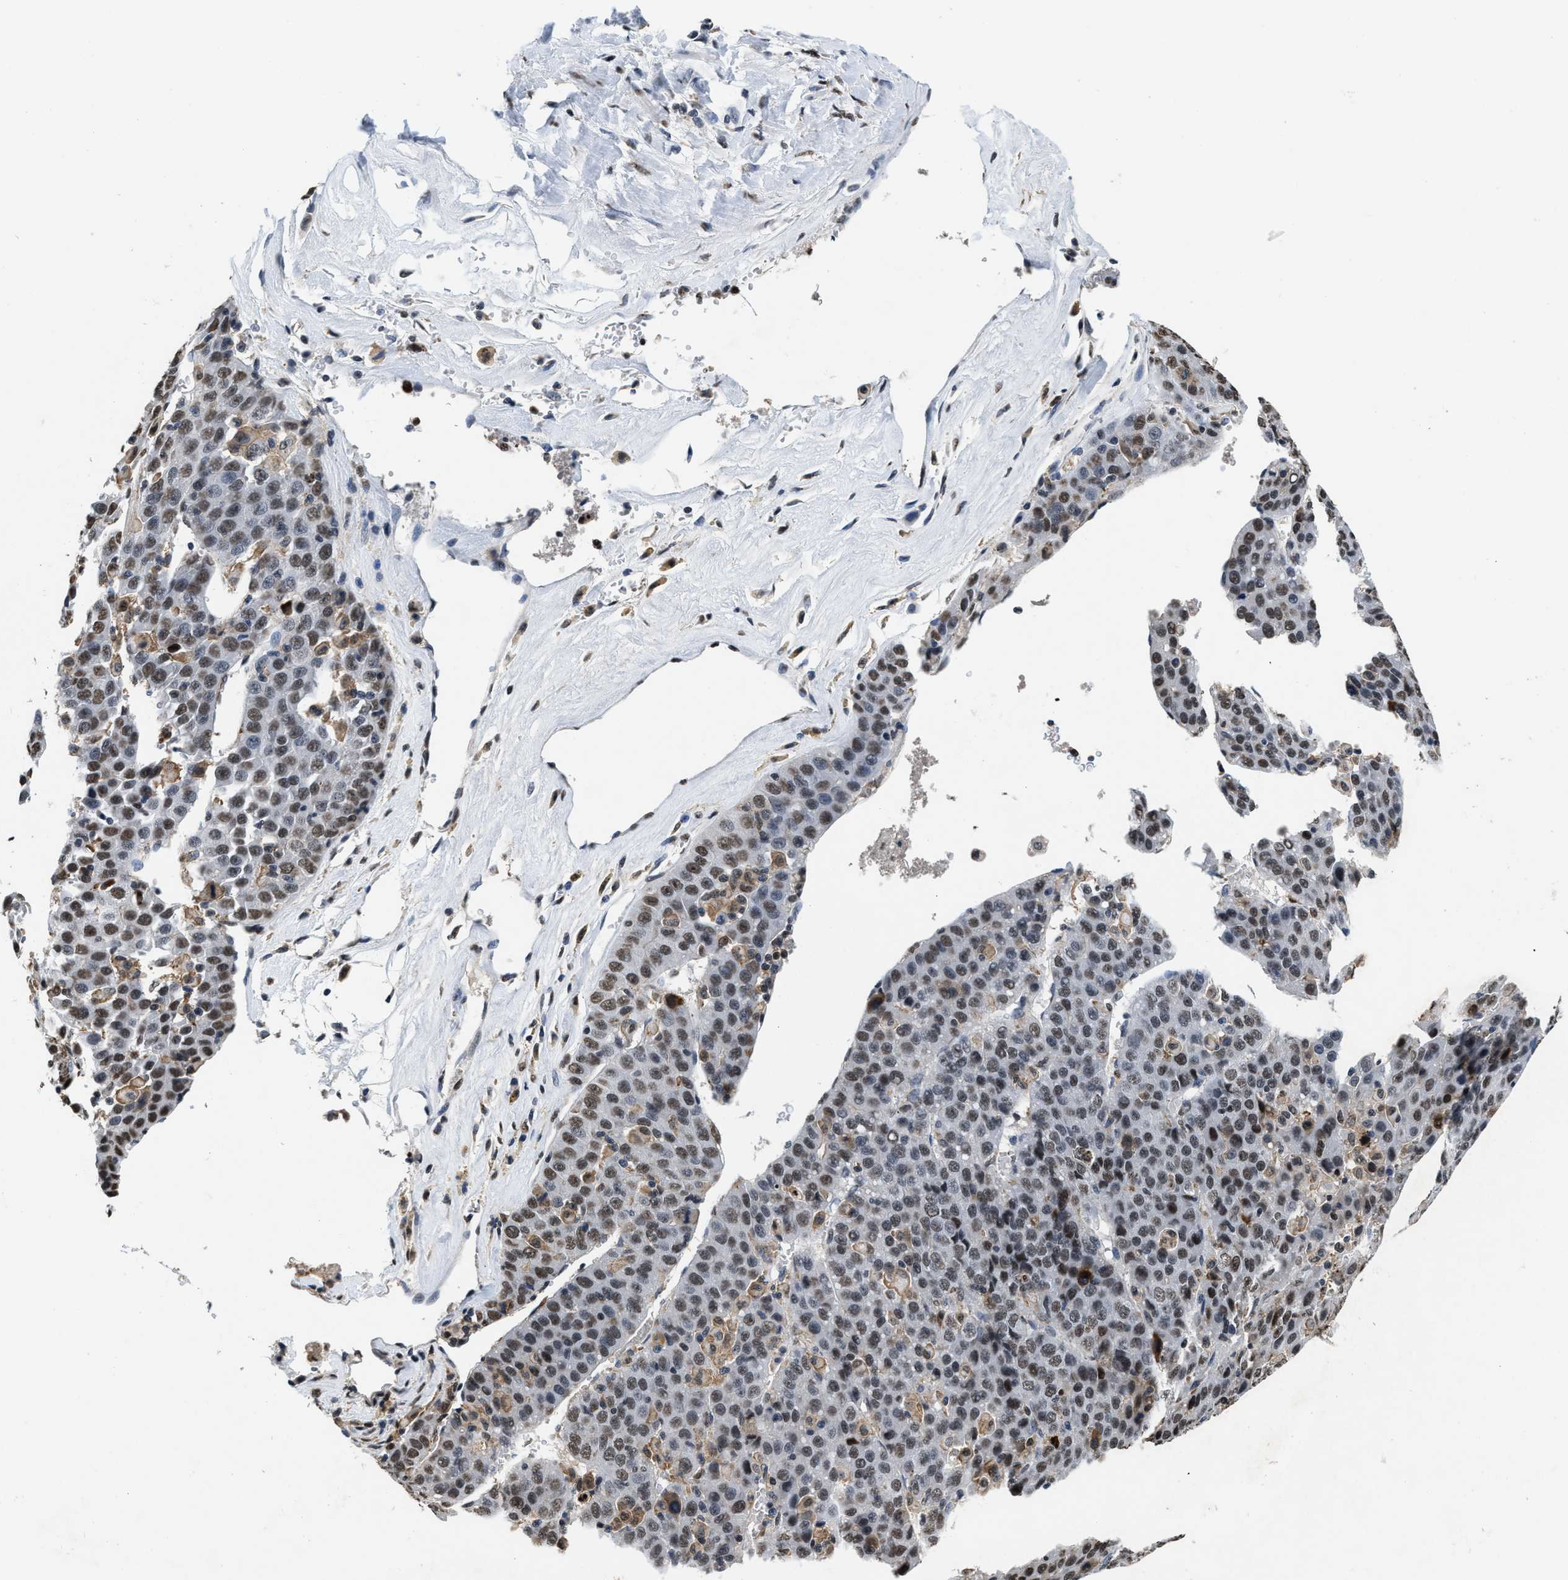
{"staining": {"intensity": "moderate", "quantity": "25%-75%", "location": "nuclear"}, "tissue": "liver cancer", "cell_type": "Tumor cells", "image_type": "cancer", "snomed": [{"axis": "morphology", "description": "Carcinoma, Hepatocellular, NOS"}, {"axis": "topography", "description": "Liver"}], "caption": "Protein expression analysis of human liver cancer reveals moderate nuclear staining in approximately 25%-75% of tumor cells.", "gene": "SUPT16H", "patient": {"sex": "female", "age": 53}}